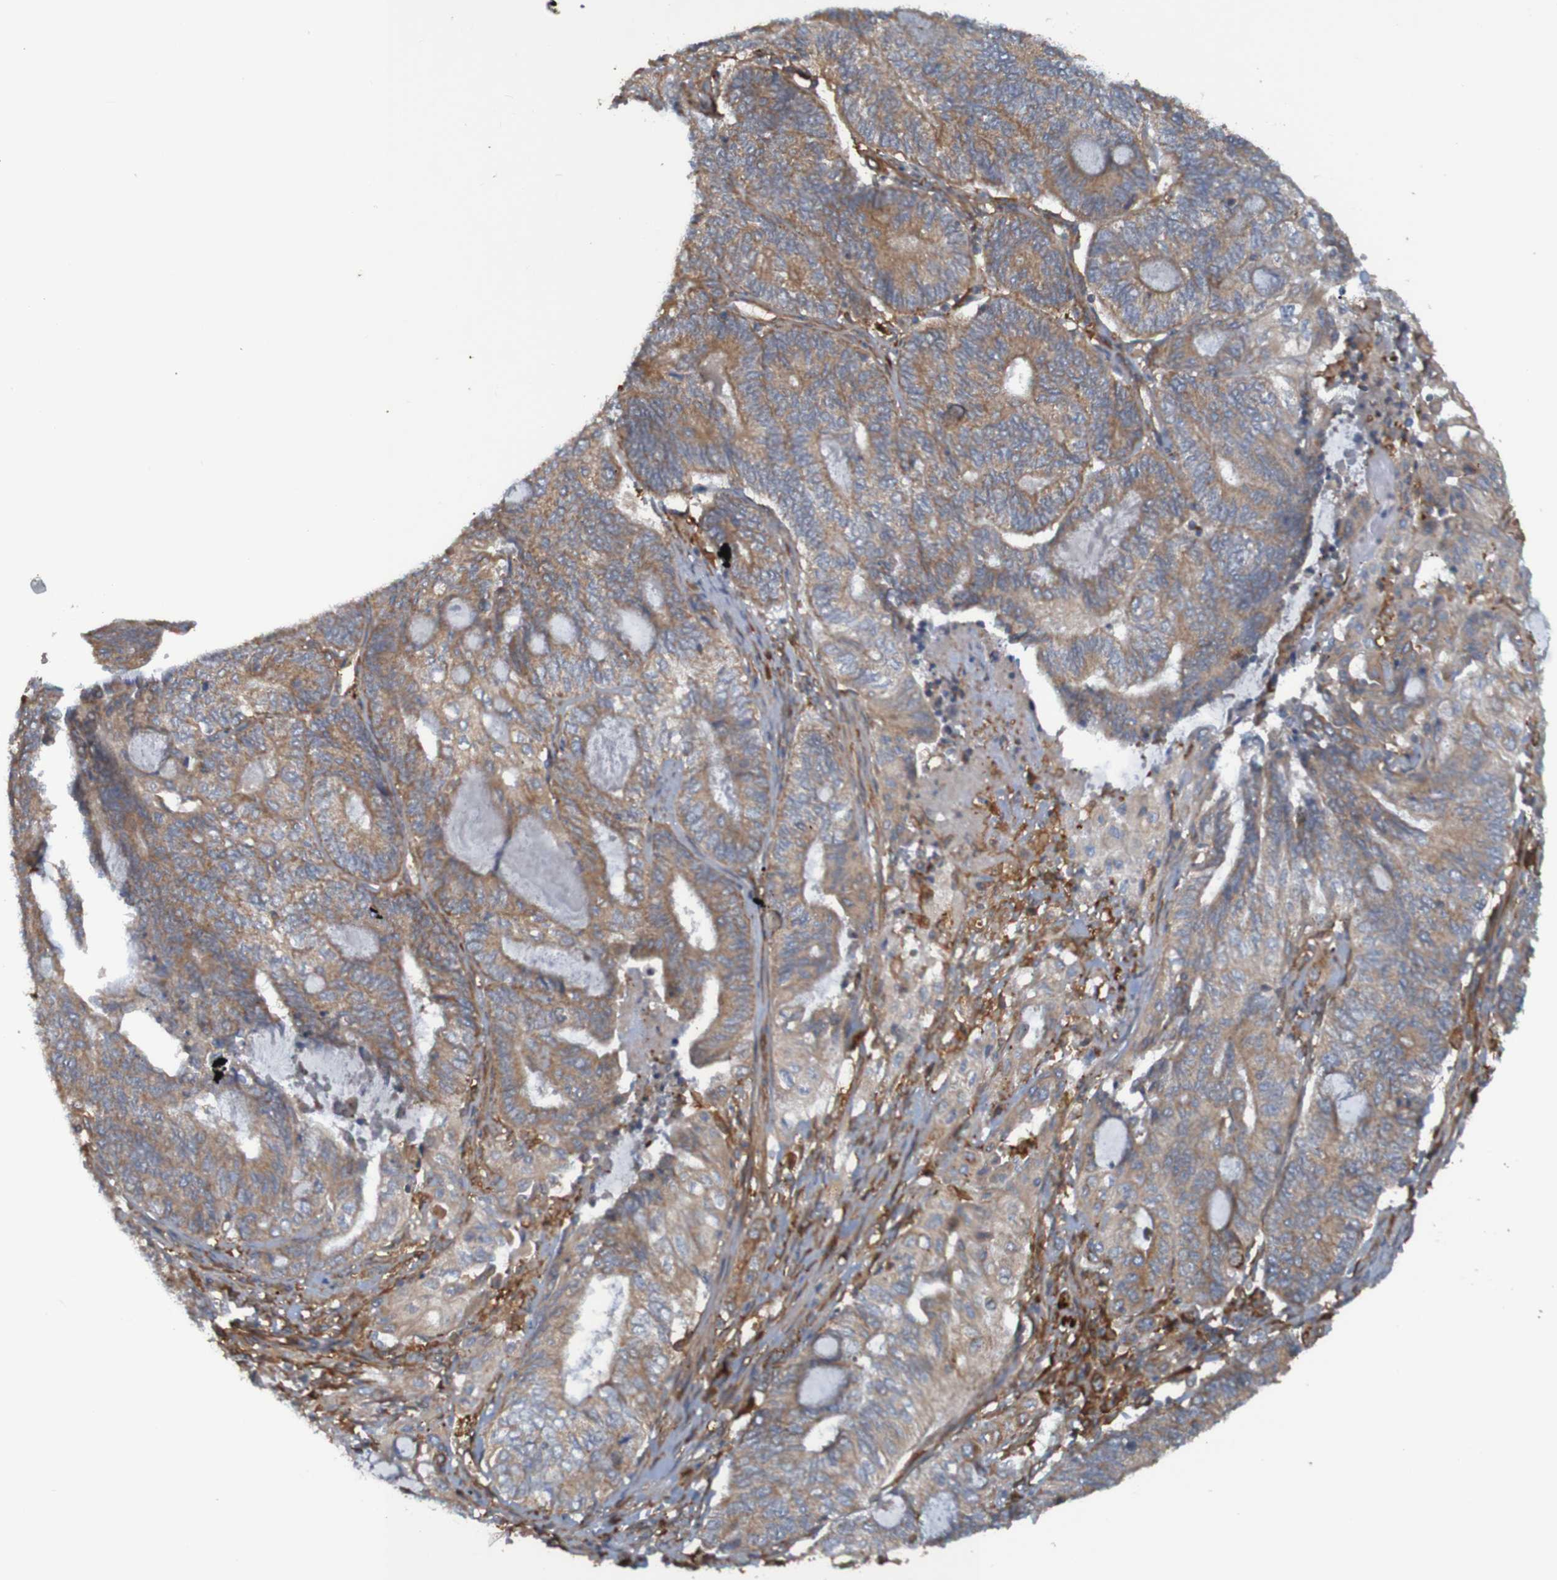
{"staining": {"intensity": "moderate", "quantity": ">75%", "location": "cytoplasmic/membranous"}, "tissue": "endometrial cancer", "cell_type": "Tumor cells", "image_type": "cancer", "snomed": [{"axis": "morphology", "description": "Adenocarcinoma, NOS"}, {"axis": "topography", "description": "Uterus"}, {"axis": "topography", "description": "Endometrium"}], "caption": "Adenocarcinoma (endometrial) stained for a protein (brown) shows moderate cytoplasmic/membranous positive positivity in about >75% of tumor cells.", "gene": "DNAJC4", "patient": {"sex": "female", "age": 70}}